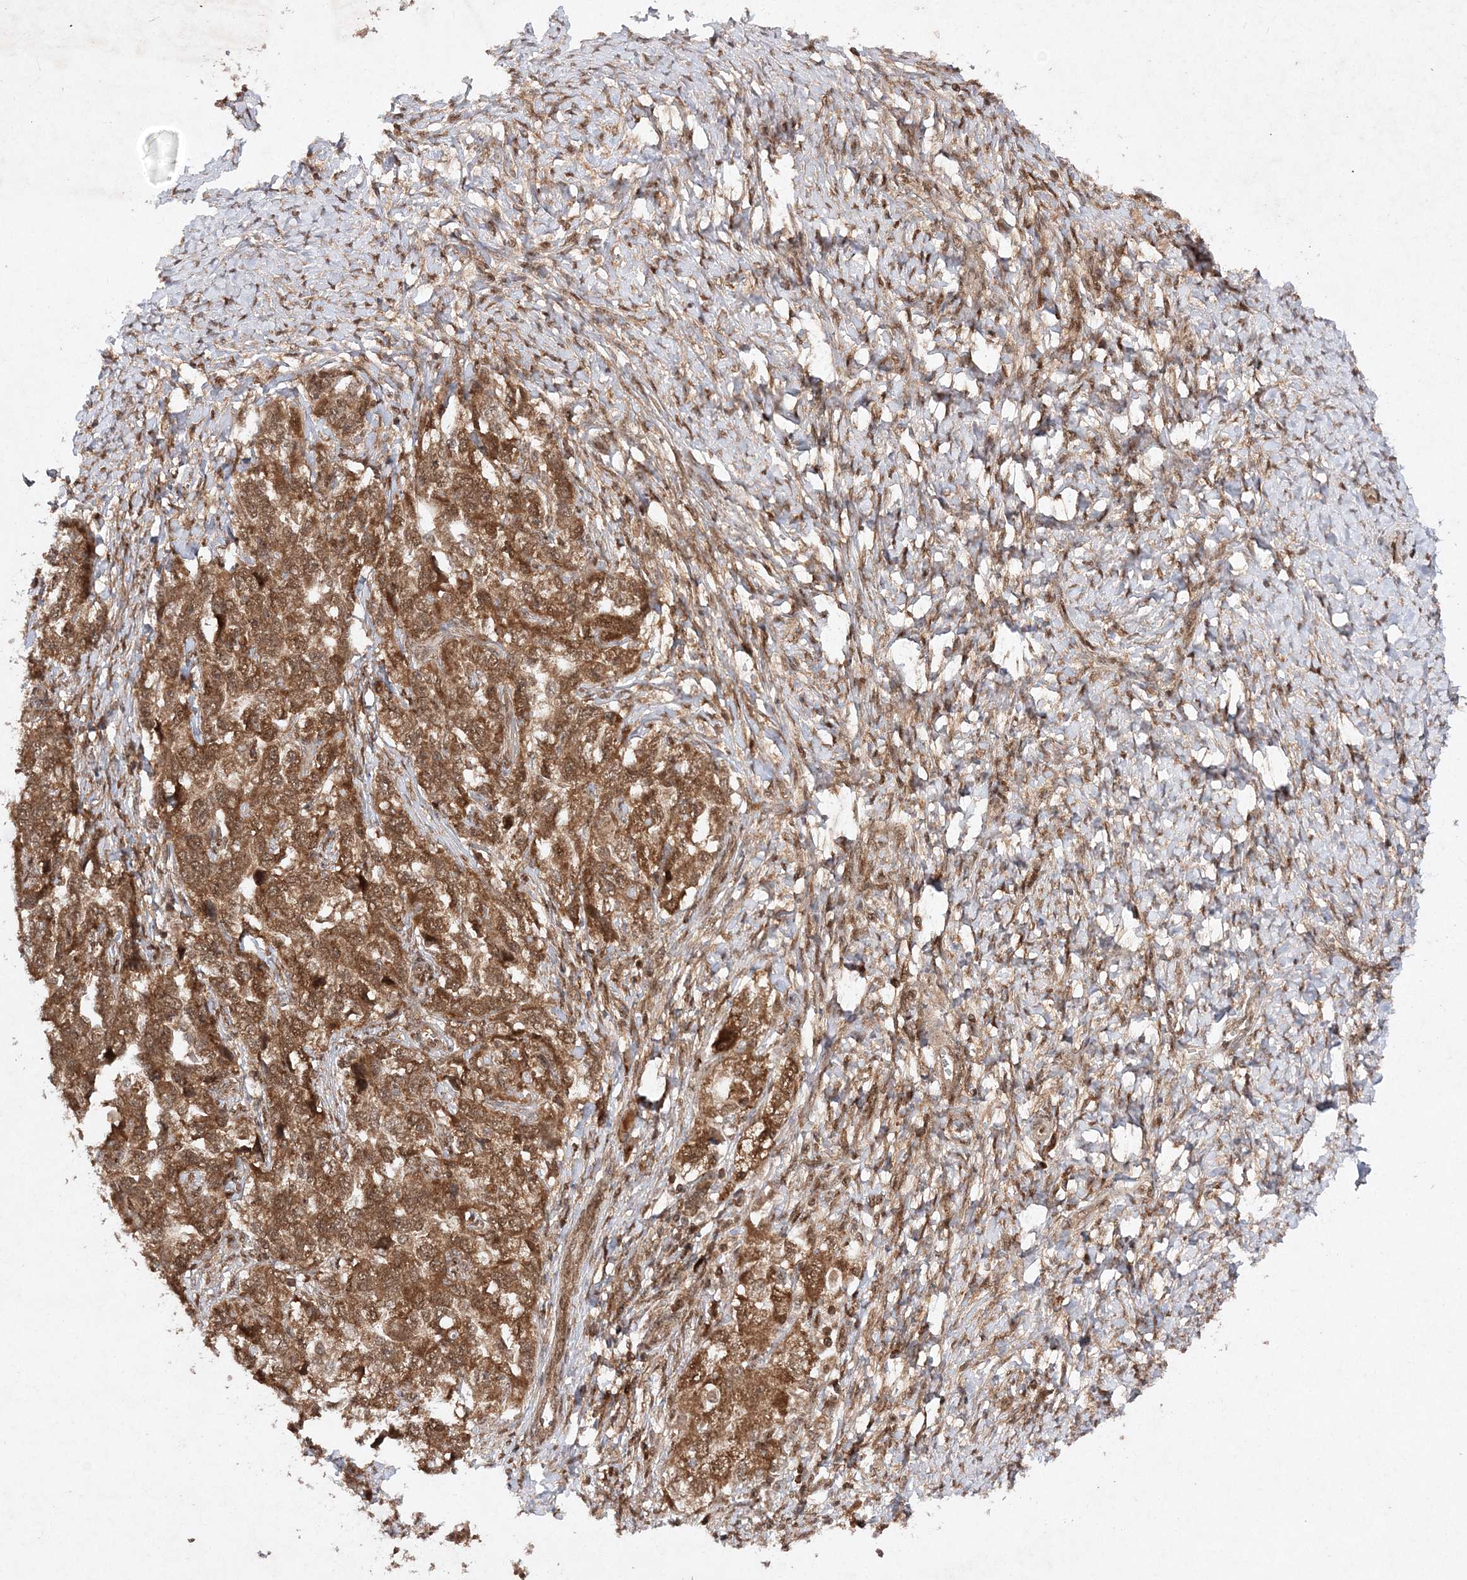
{"staining": {"intensity": "strong", "quantity": ">75%", "location": "cytoplasmic/membranous,nuclear"}, "tissue": "ovarian cancer", "cell_type": "Tumor cells", "image_type": "cancer", "snomed": [{"axis": "morphology", "description": "Carcinoma, NOS"}, {"axis": "morphology", "description": "Cystadenocarcinoma, serous, NOS"}, {"axis": "topography", "description": "Ovary"}], "caption": "Tumor cells reveal high levels of strong cytoplasmic/membranous and nuclear positivity in about >75% of cells in human ovarian cancer.", "gene": "NIF3L1", "patient": {"sex": "female", "age": 69}}